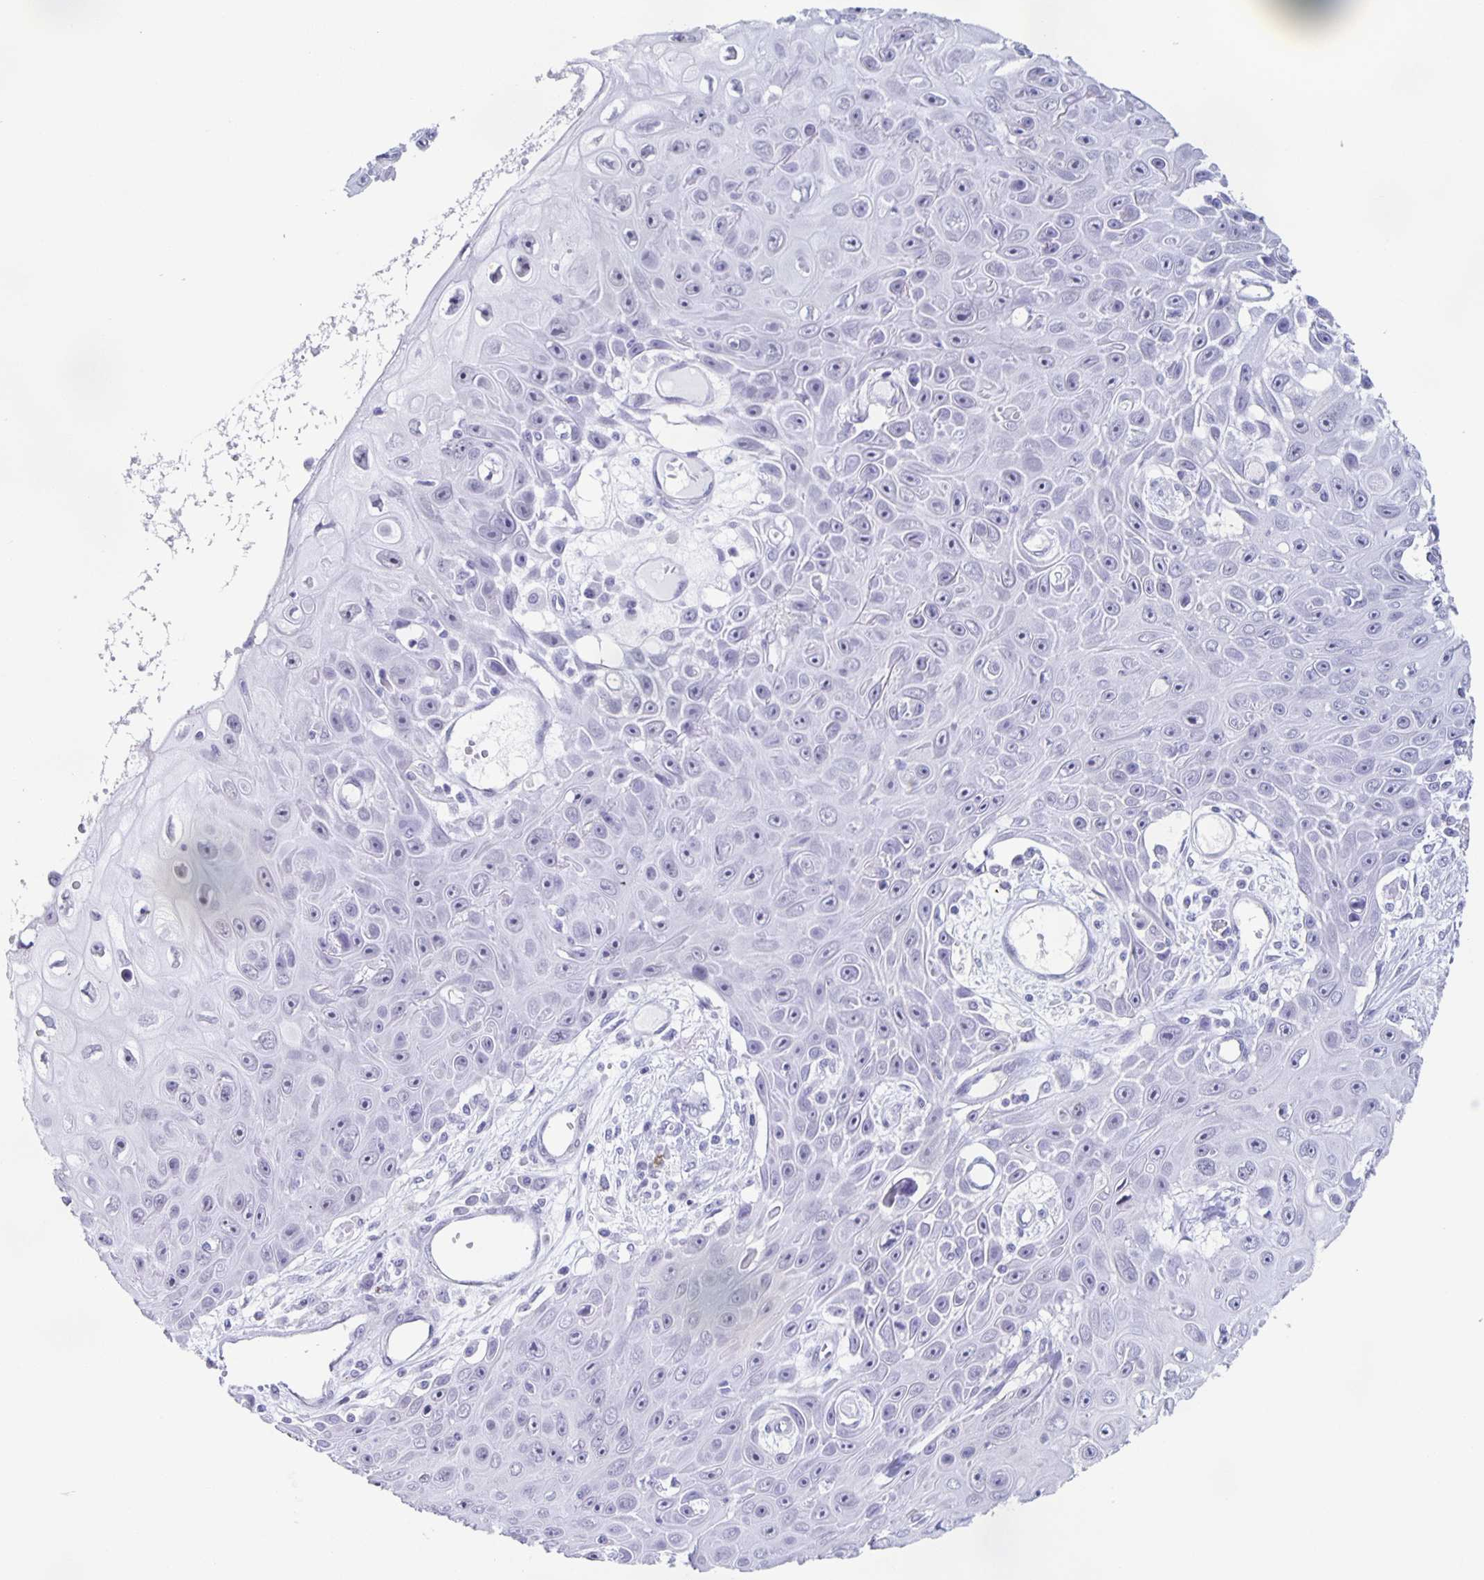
{"staining": {"intensity": "negative", "quantity": "none", "location": "none"}, "tissue": "skin cancer", "cell_type": "Tumor cells", "image_type": "cancer", "snomed": [{"axis": "morphology", "description": "Squamous cell carcinoma, NOS"}, {"axis": "topography", "description": "Skin"}], "caption": "IHC of squamous cell carcinoma (skin) displays no staining in tumor cells.", "gene": "TPPP", "patient": {"sex": "male", "age": 82}}